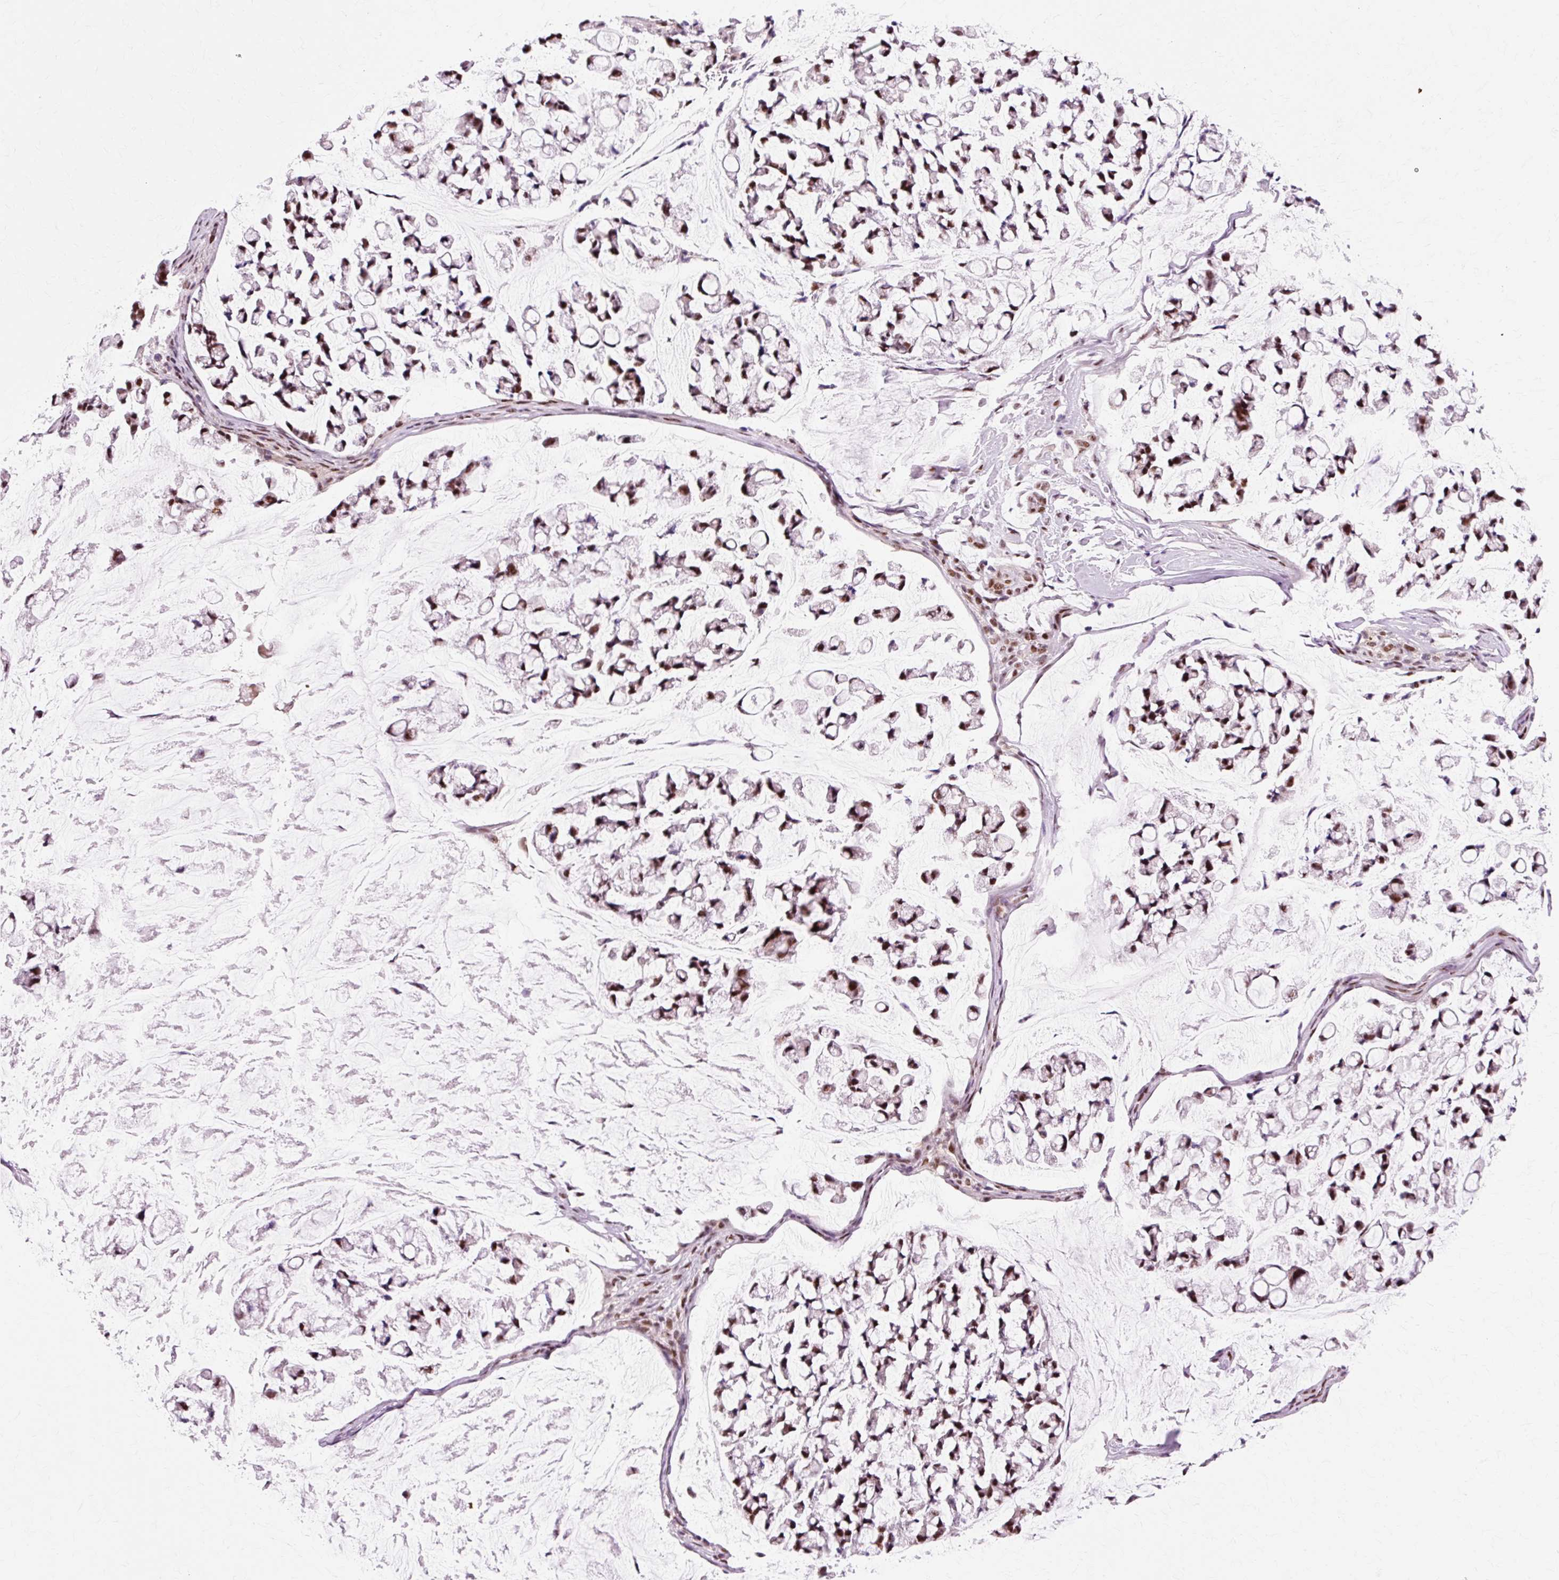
{"staining": {"intensity": "moderate", "quantity": ">75%", "location": "nuclear"}, "tissue": "stomach cancer", "cell_type": "Tumor cells", "image_type": "cancer", "snomed": [{"axis": "morphology", "description": "Adenocarcinoma, NOS"}, {"axis": "topography", "description": "Stomach, lower"}], "caption": "High-power microscopy captured an immunohistochemistry micrograph of adenocarcinoma (stomach), revealing moderate nuclear positivity in about >75% of tumor cells.", "gene": "MACROD2", "patient": {"sex": "male", "age": 67}}